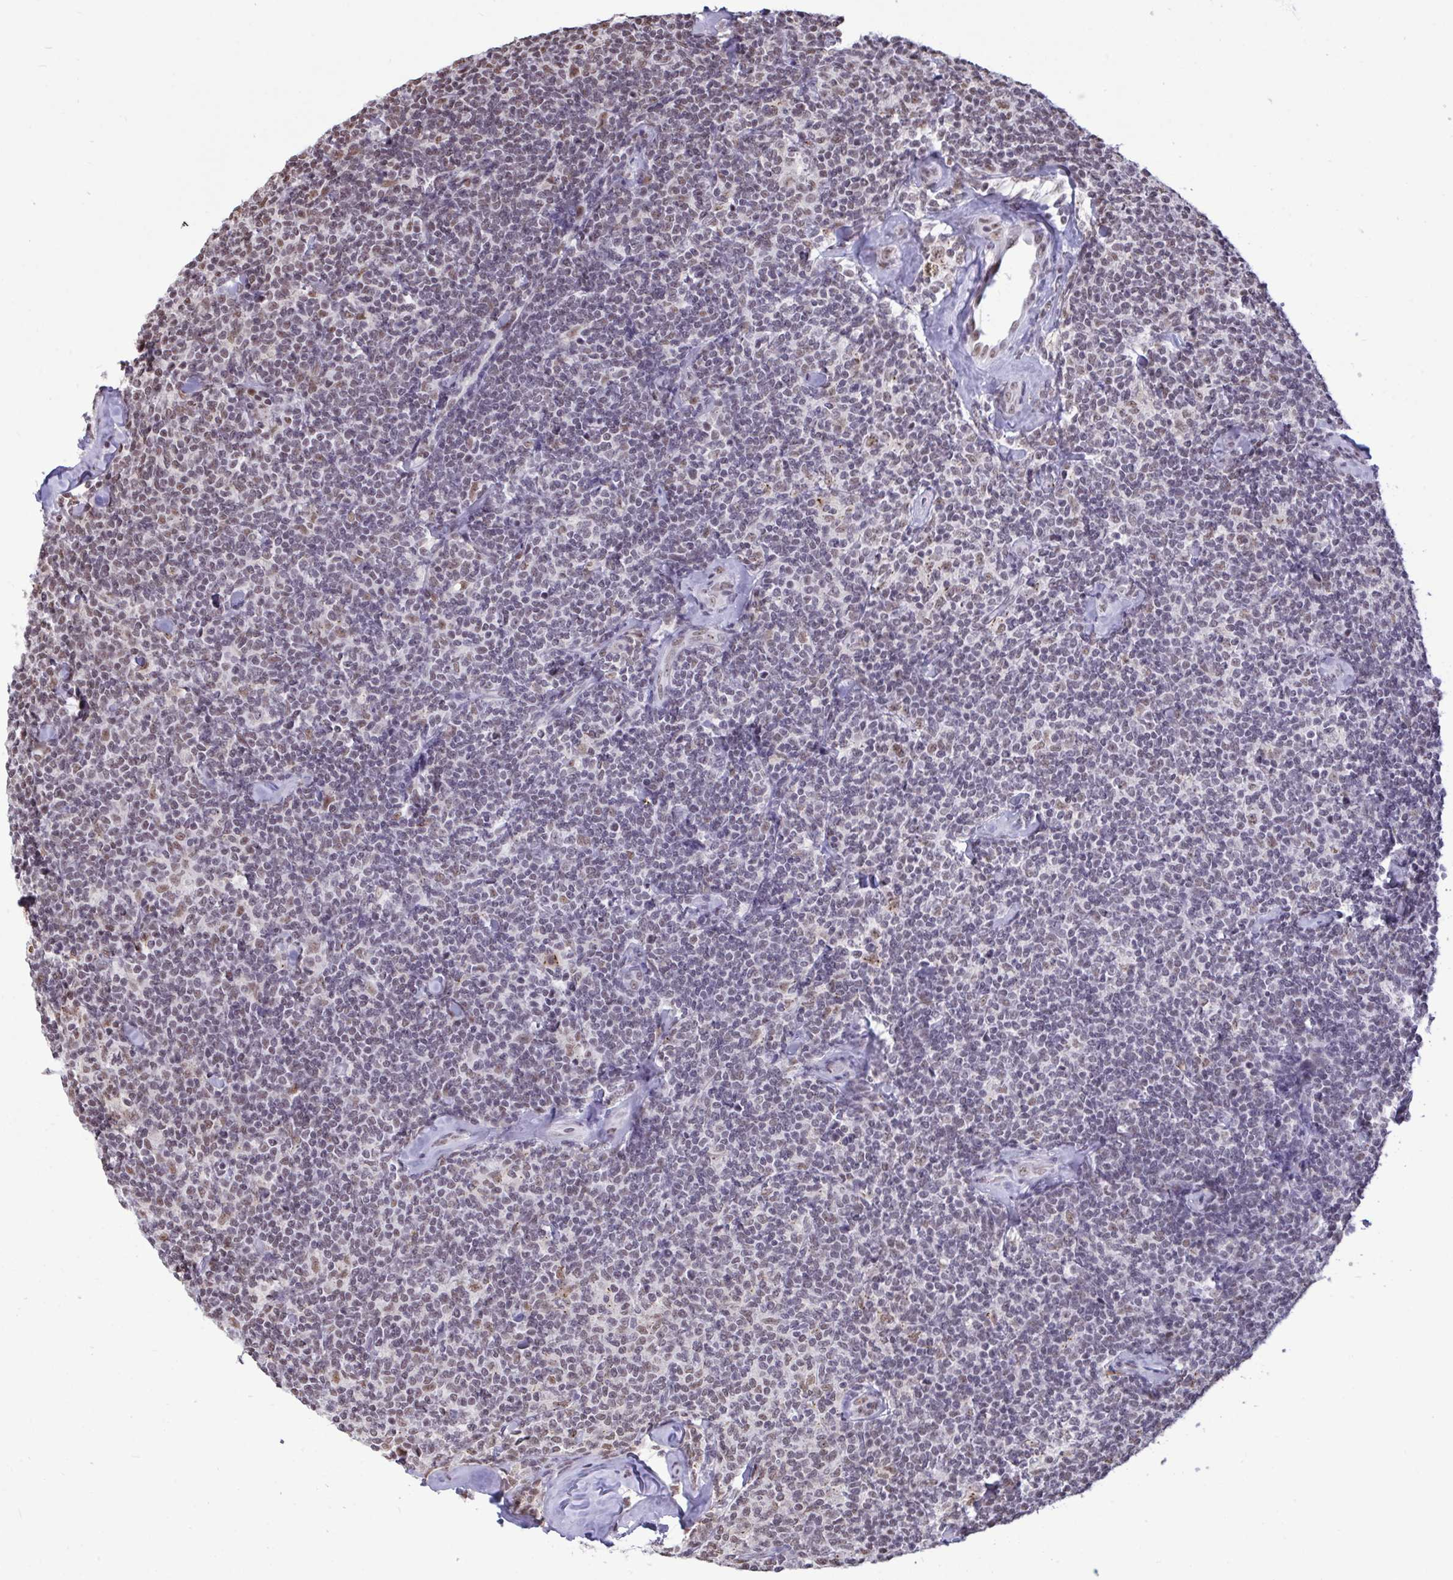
{"staining": {"intensity": "weak", "quantity": "<25%", "location": "nuclear"}, "tissue": "lymphoma", "cell_type": "Tumor cells", "image_type": "cancer", "snomed": [{"axis": "morphology", "description": "Malignant lymphoma, non-Hodgkin's type, Low grade"}, {"axis": "topography", "description": "Lymph node"}], "caption": "DAB (3,3'-diaminobenzidine) immunohistochemical staining of human low-grade malignant lymphoma, non-Hodgkin's type displays no significant staining in tumor cells.", "gene": "PUF60", "patient": {"sex": "female", "age": 56}}